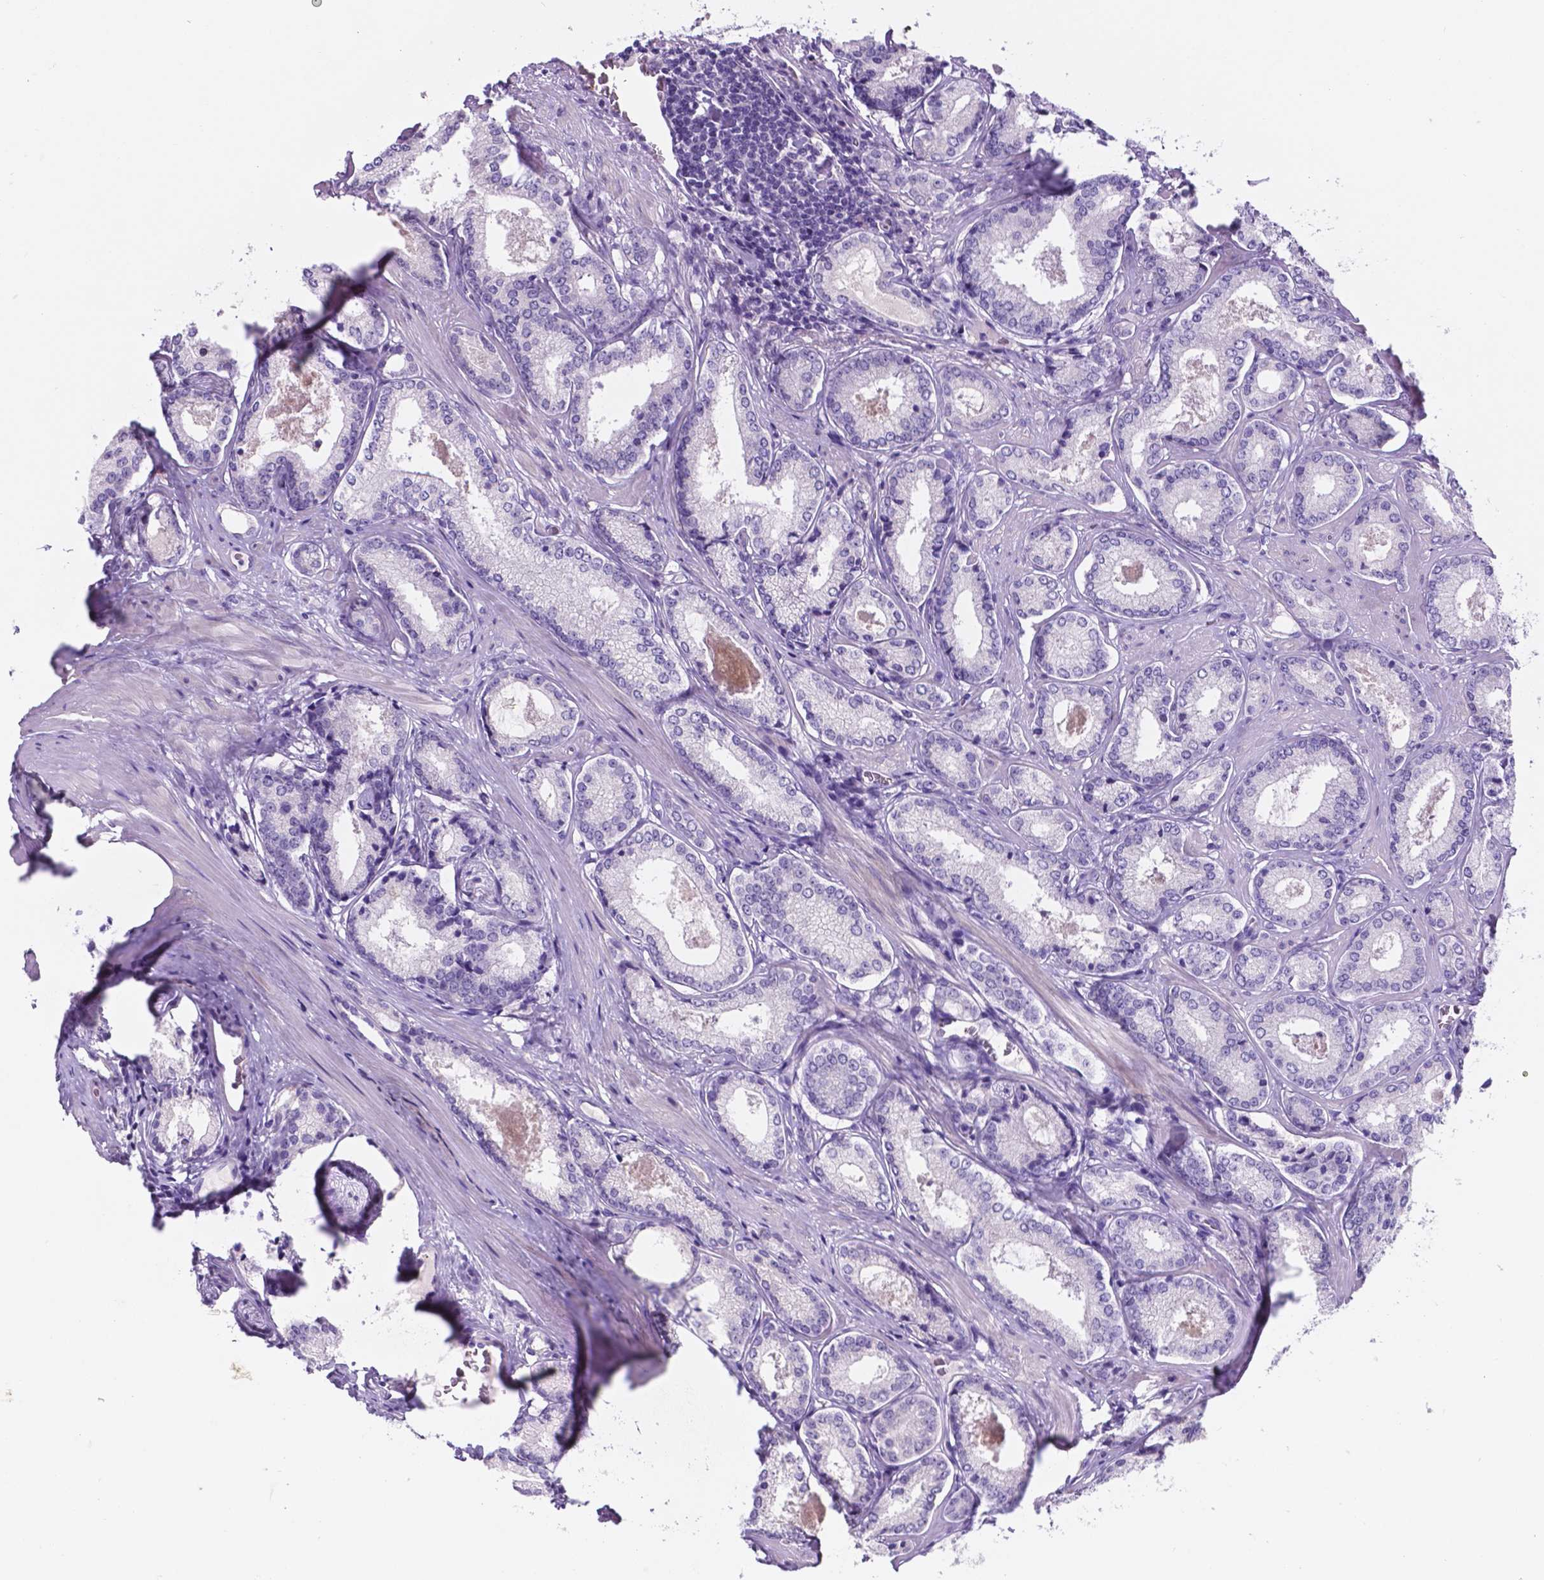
{"staining": {"intensity": "negative", "quantity": "none", "location": "none"}, "tissue": "prostate cancer", "cell_type": "Tumor cells", "image_type": "cancer", "snomed": [{"axis": "morphology", "description": "Adenocarcinoma, Low grade"}, {"axis": "topography", "description": "Prostate"}], "caption": "The micrograph shows no staining of tumor cells in prostate cancer (low-grade adenocarcinoma). (Immunohistochemistry, brightfield microscopy, high magnification).", "gene": "EBLN2", "patient": {"sex": "male", "age": 56}}